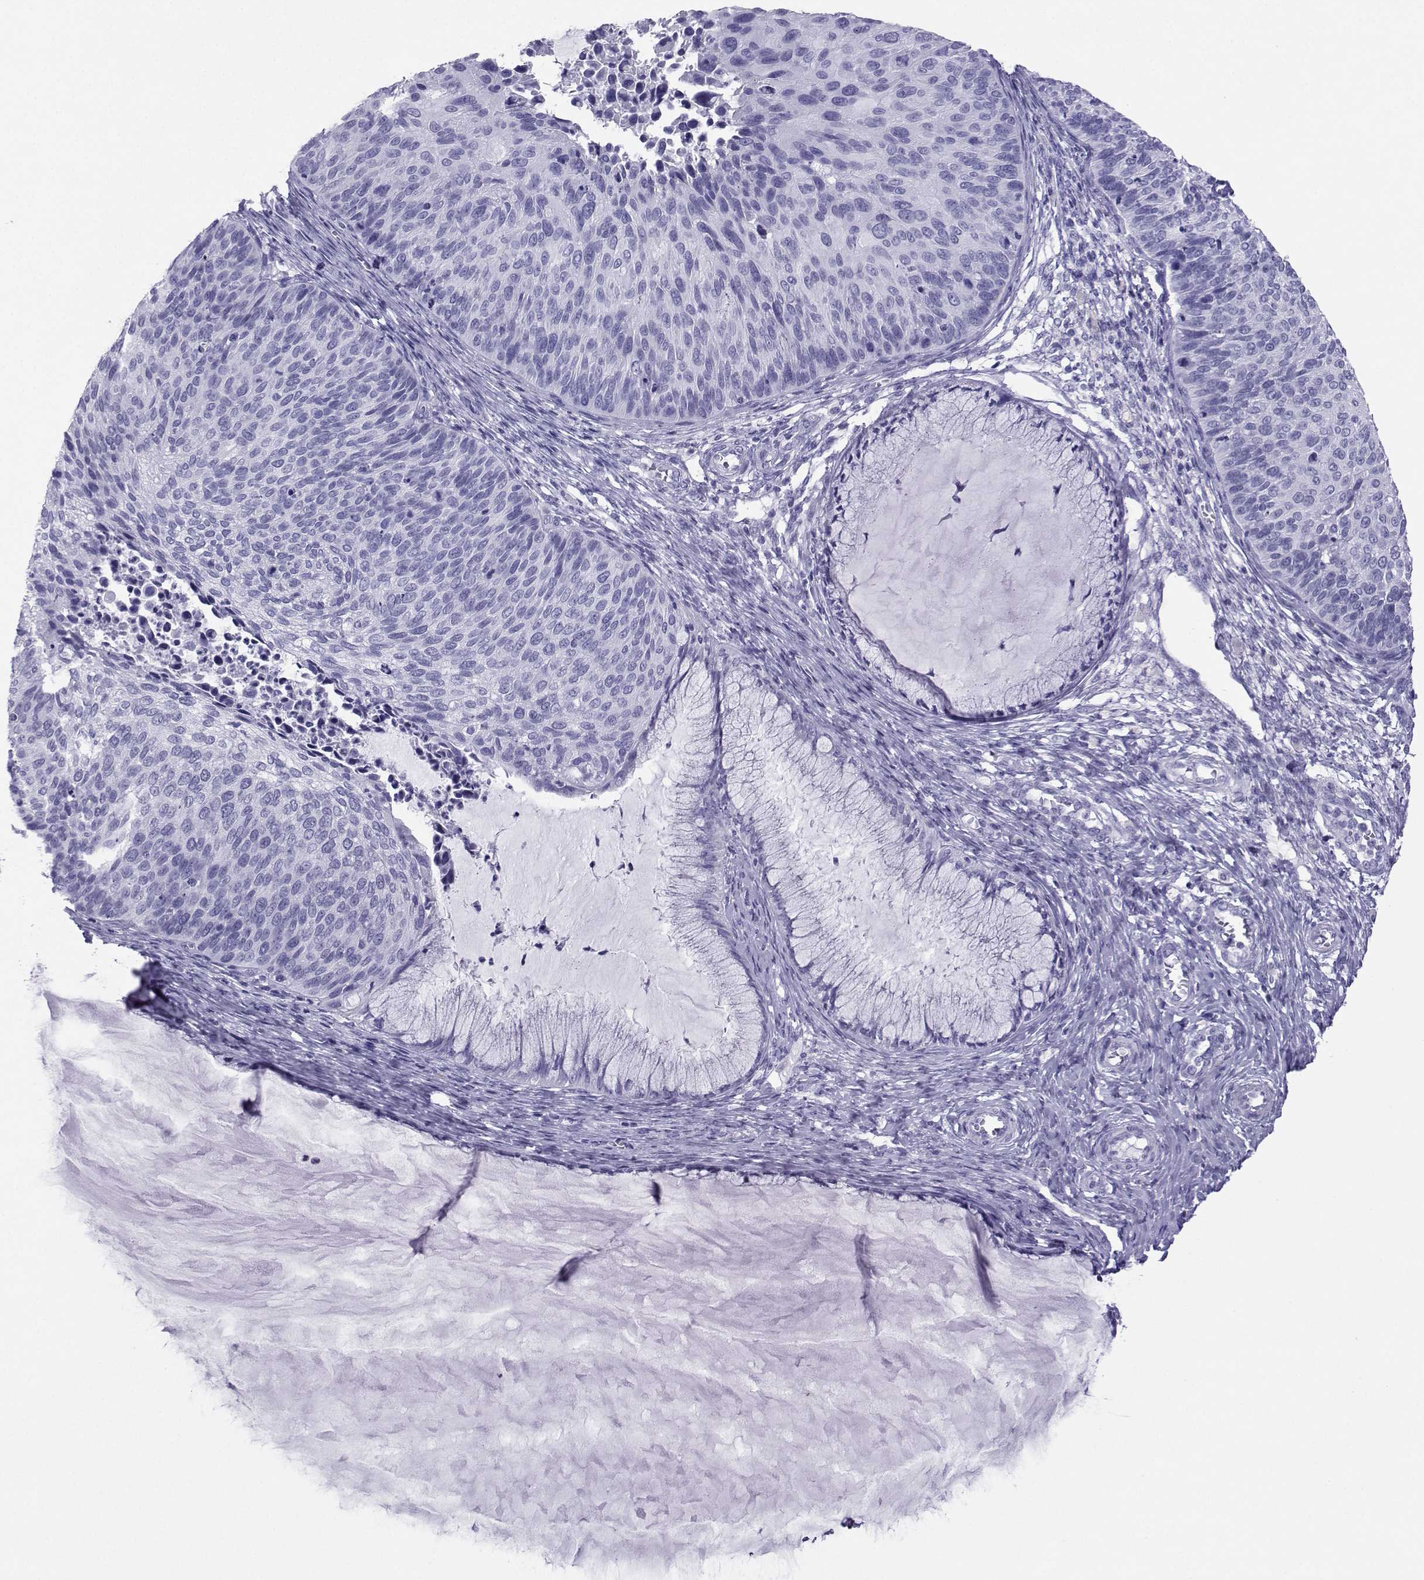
{"staining": {"intensity": "negative", "quantity": "none", "location": "none"}, "tissue": "cervical cancer", "cell_type": "Tumor cells", "image_type": "cancer", "snomed": [{"axis": "morphology", "description": "Squamous cell carcinoma, NOS"}, {"axis": "topography", "description": "Cervix"}], "caption": "DAB (3,3'-diaminobenzidine) immunohistochemical staining of squamous cell carcinoma (cervical) shows no significant expression in tumor cells.", "gene": "LORICRIN", "patient": {"sex": "female", "age": 36}}